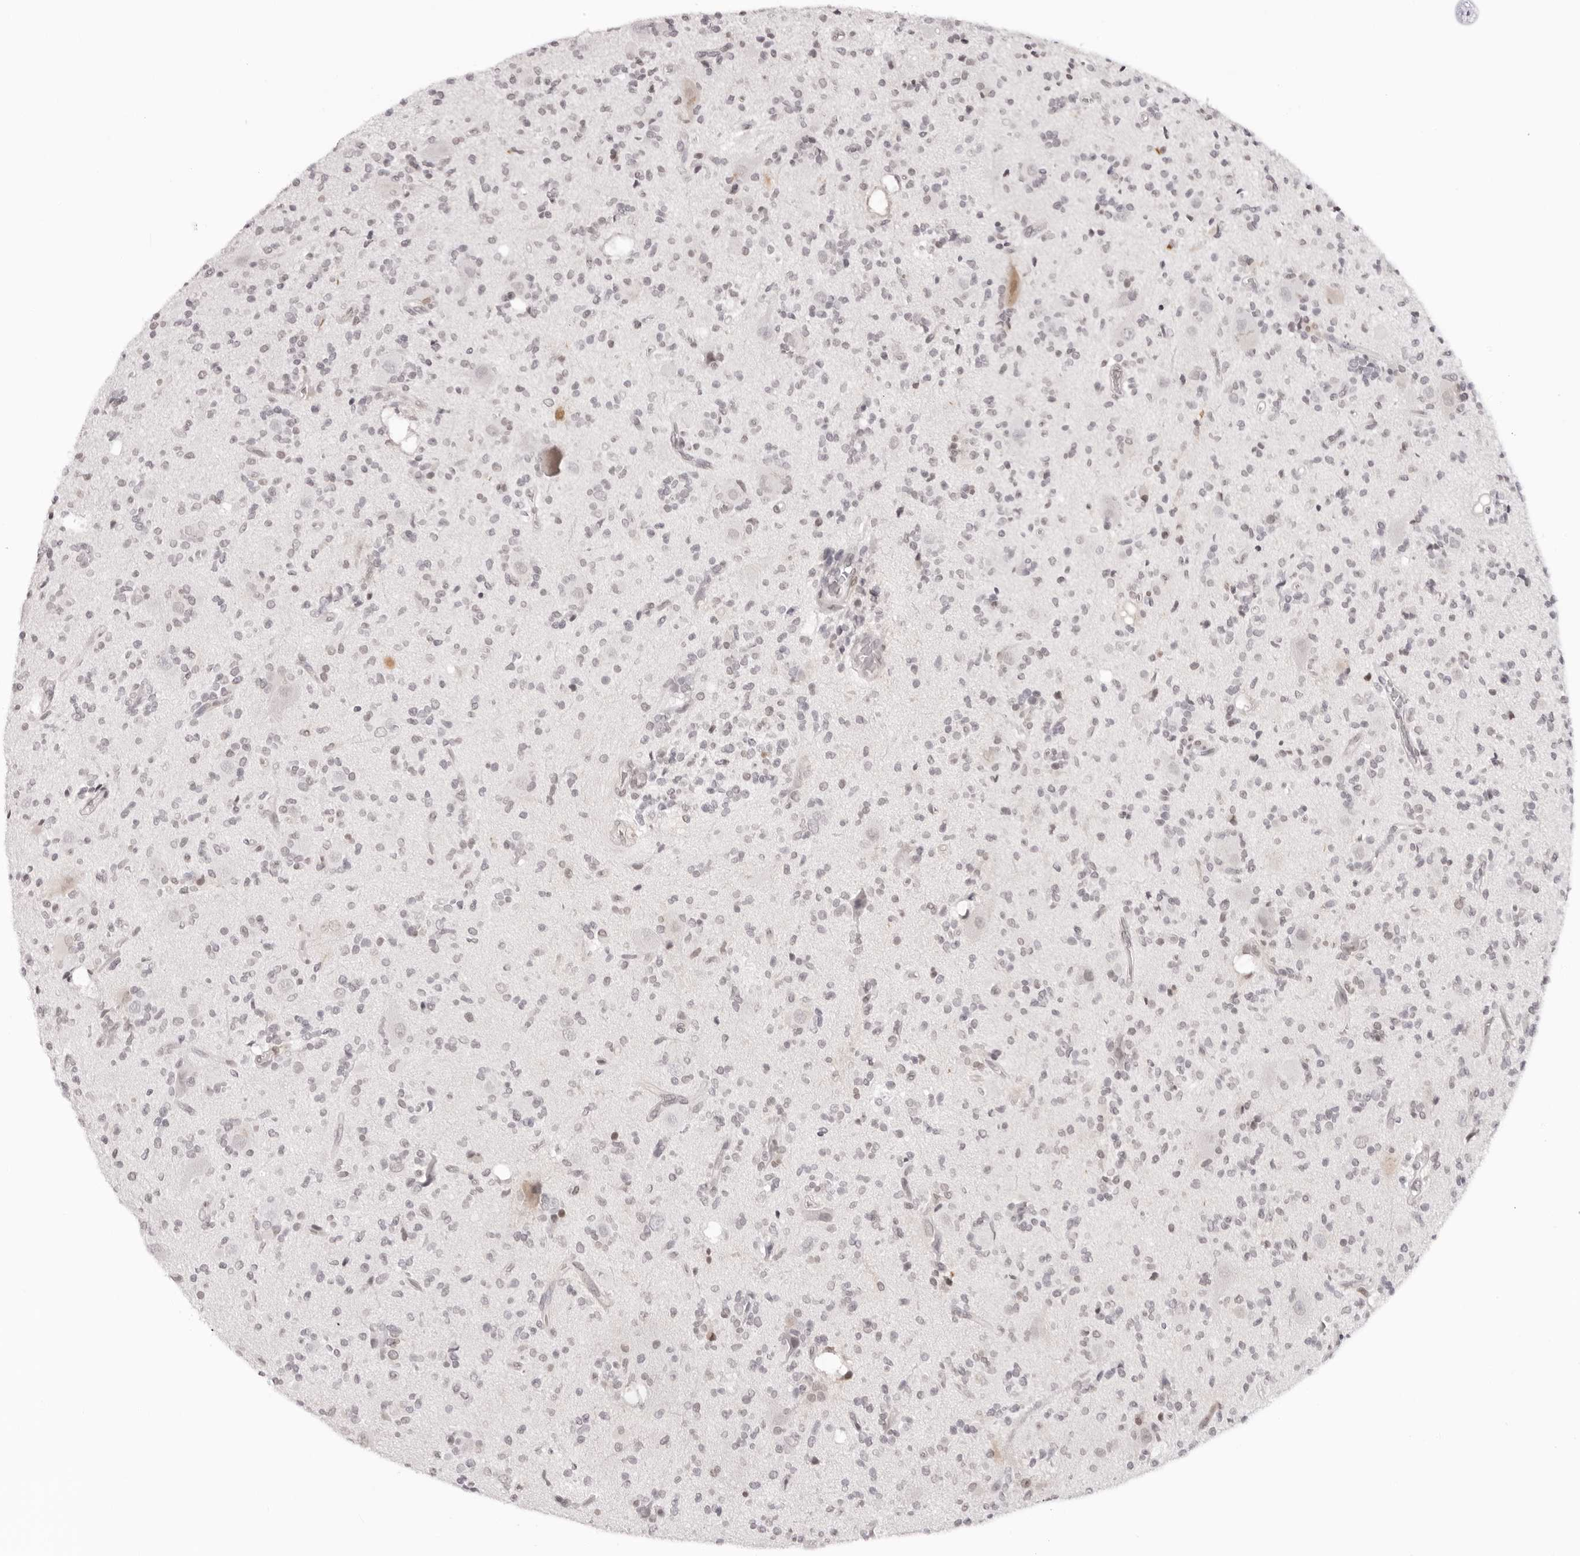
{"staining": {"intensity": "negative", "quantity": "none", "location": "none"}, "tissue": "glioma", "cell_type": "Tumor cells", "image_type": "cancer", "snomed": [{"axis": "morphology", "description": "Glioma, malignant, High grade"}, {"axis": "topography", "description": "Brain"}], "caption": "Glioma was stained to show a protein in brown. There is no significant positivity in tumor cells.", "gene": "HSPA4", "patient": {"sex": "male", "age": 34}}